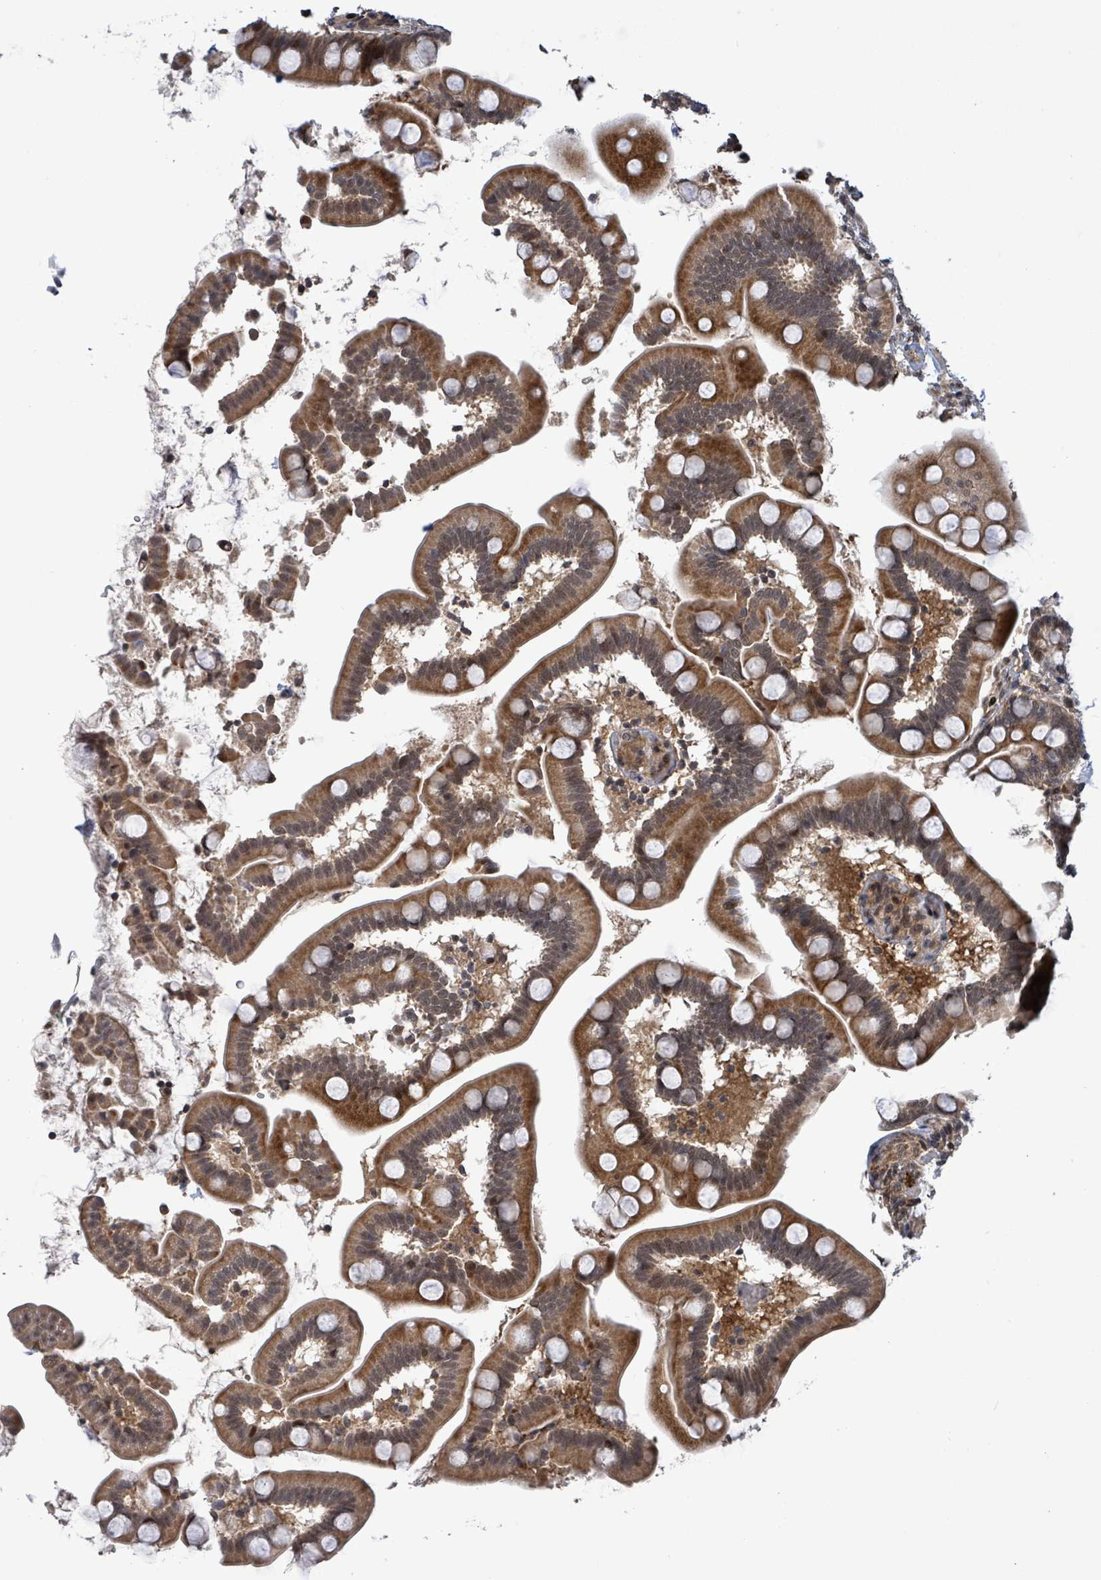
{"staining": {"intensity": "moderate", "quantity": ">75%", "location": "cytoplasmic/membranous"}, "tissue": "small intestine", "cell_type": "Glandular cells", "image_type": "normal", "snomed": [{"axis": "morphology", "description": "Normal tissue, NOS"}, {"axis": "topography", "description": "Small intestine"}], "caption": "Immunohistochemistry of unremarkable human small intestine shows medium levels of moderate cytoplasmic/membranous staining in about >75% of glandular cells. Immunohistochemistry stains the protein of interest in brown and the nuclei are stained blue.", "gene": "FBXO6", "patient": {"sex": "female", "age": 64}}